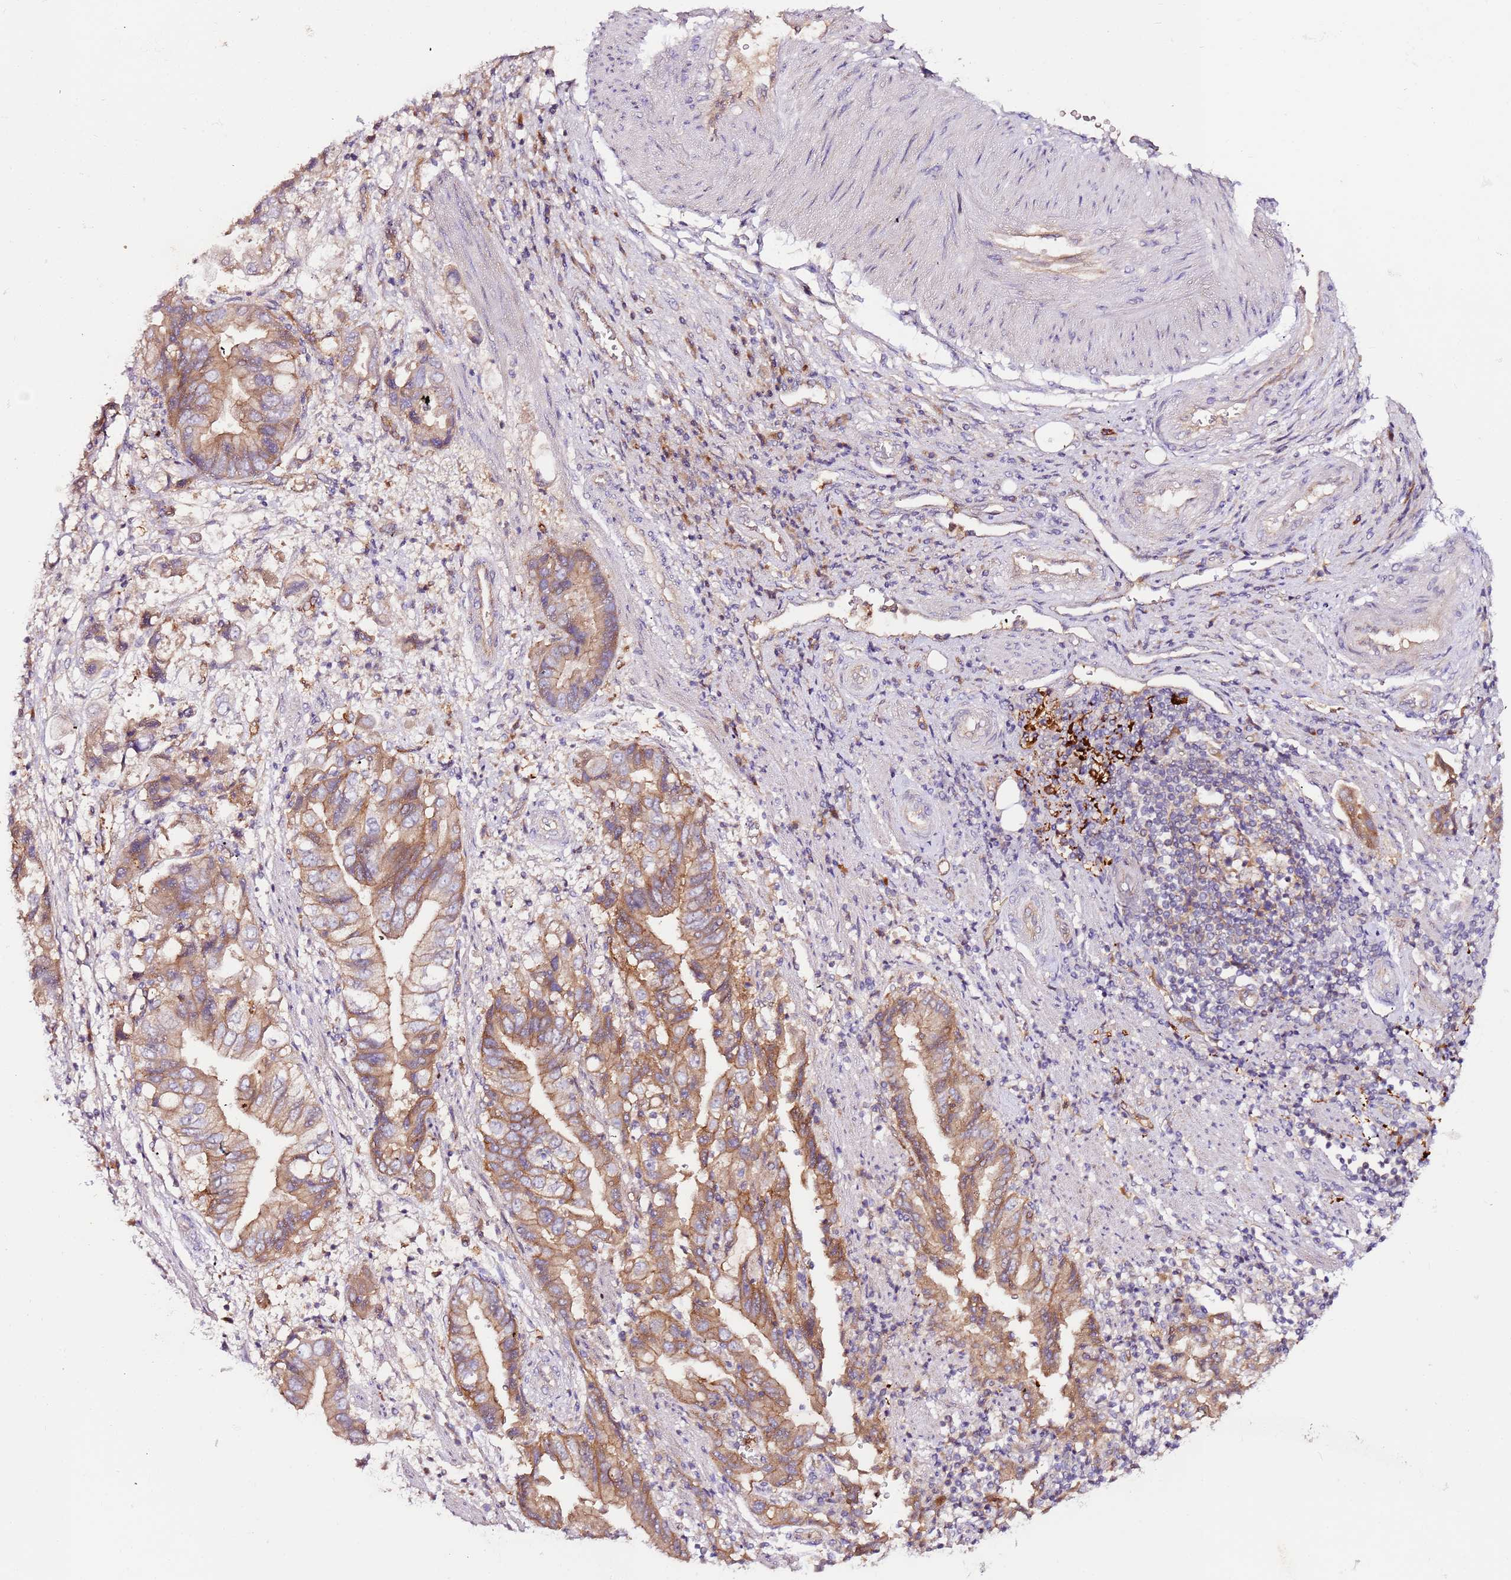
{"staining": {"intensity": "moderate", "quantity": ">75%", "location": "cytoplasmic/membranous"}, "tissue": "stomach cancer", "cell_type": "Tumor cells", "image_type": "cancer", "snomed": [{"axis": "morphology", "description": "Adenocarcinoma, NOS"}, {"axis": "topography", "description": "Stomach"}], "caption": "Stomach cancer (adenocarcinoma) stained with DAB (3,3'-diaminobenzidine) immunohistochemistry (IHC) reveals medium levels of moderate cytoplasmic/membranous expression in approximately >75% of tumor cells. (Brightfield microscopy of DAB IHC at high magnification).", "gene": "FLVCR1", "patient": {"sex": "male", "age": 62}}